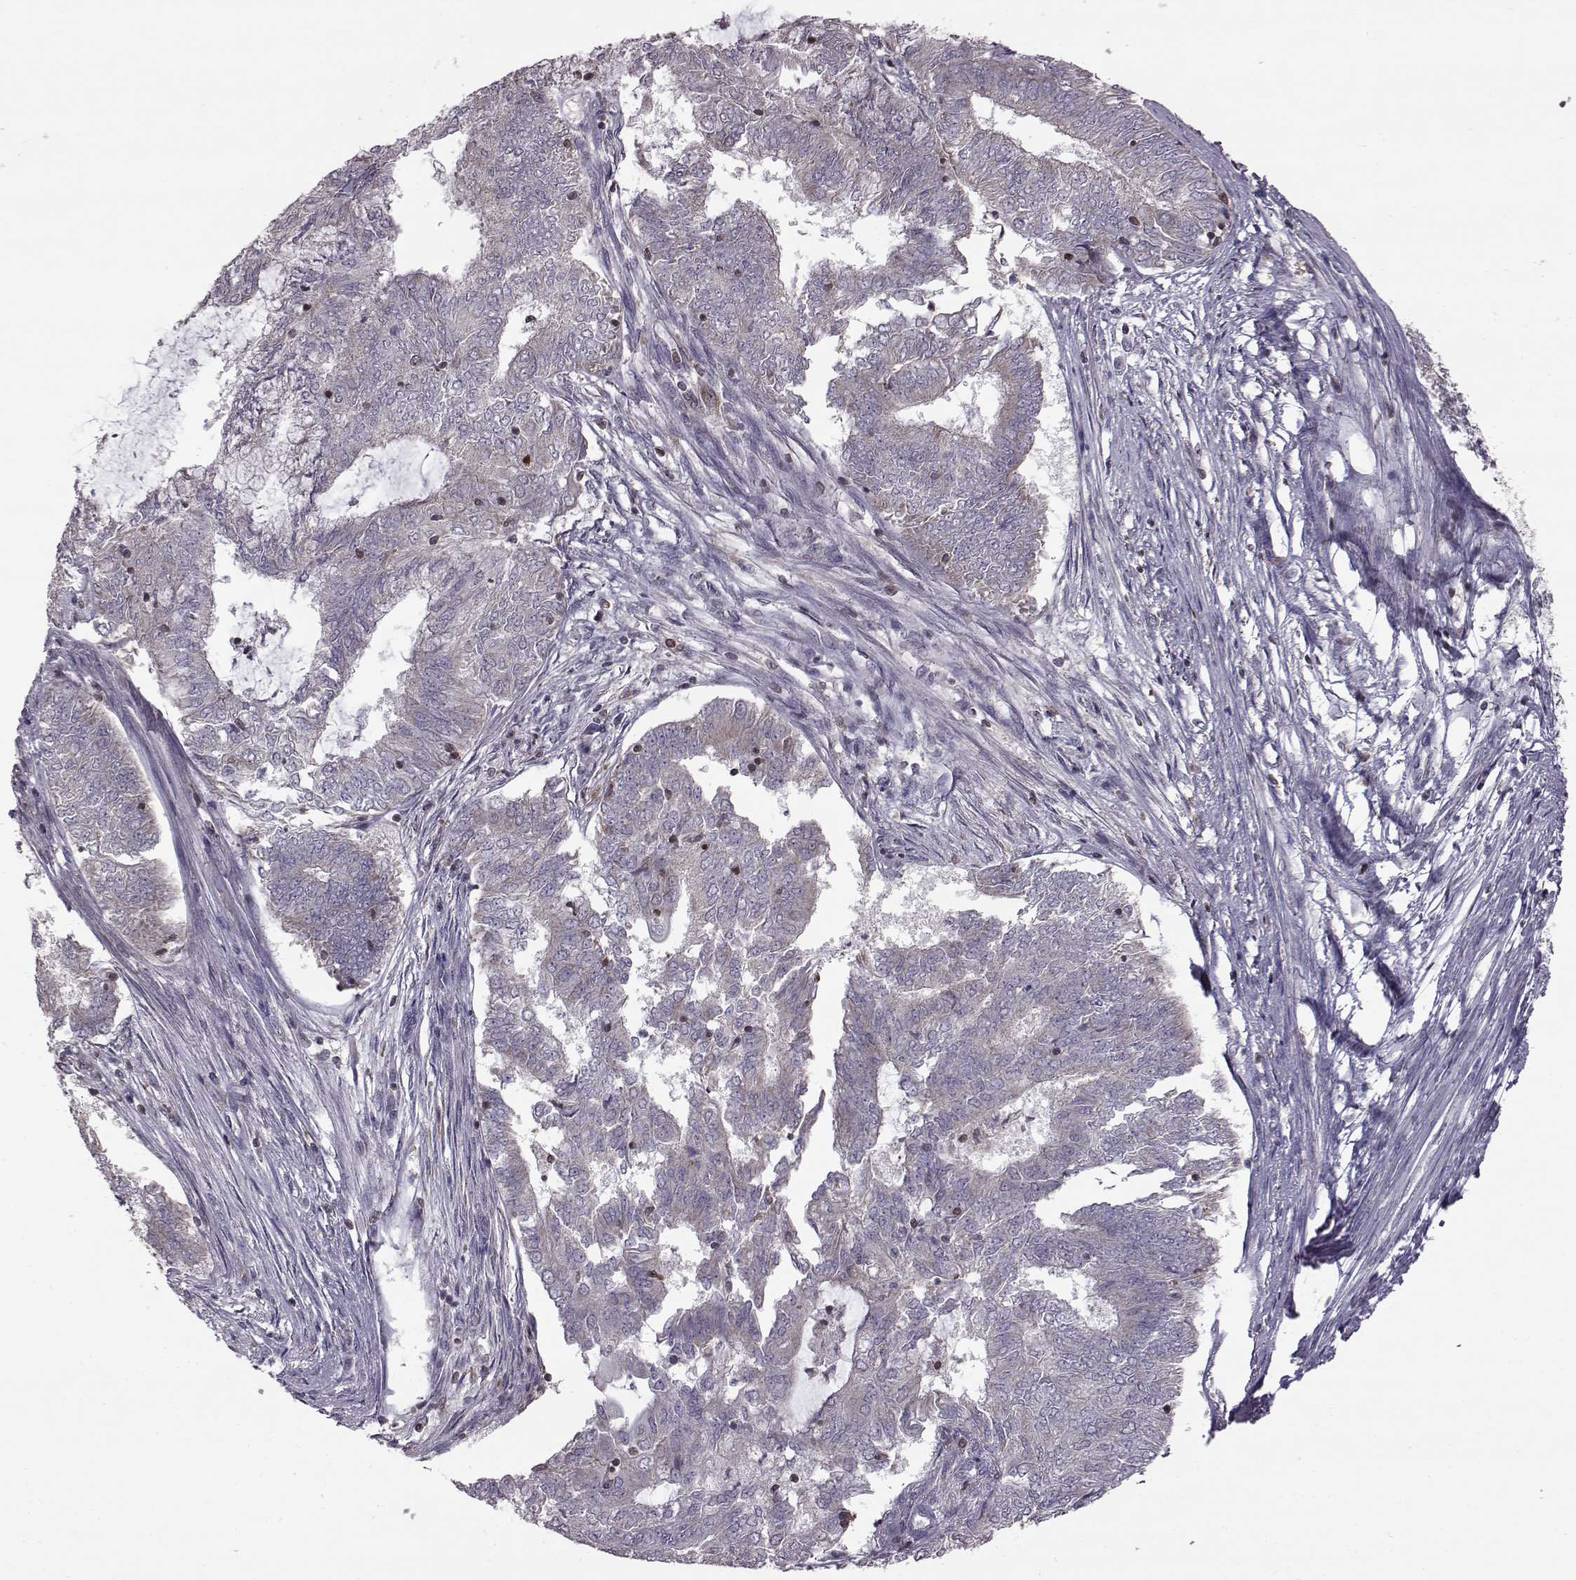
{"staining": {"intensity": "negative", "quantity": "none", "location": "none"}, "tissue": "endometrial cancer", "cell_type": "Tumor cells", "image_type": "cancer", "snomed": [{"axis": "morphology", "description": "Adenocarcinoma, NOS"}, {"axis": "topography", "description": "Endometrium"}], "caption": "IHC histopathology image of neoplastic tissue: human endometrial cancer stained with DAB (3,3'-diaminobenzidine) exhibits no significant protein positivity in tumor cells. (DAB immunohistochemistry, high magnification).", "gene": "DOK2", "patient": {"sex": "female", "age": 62}}